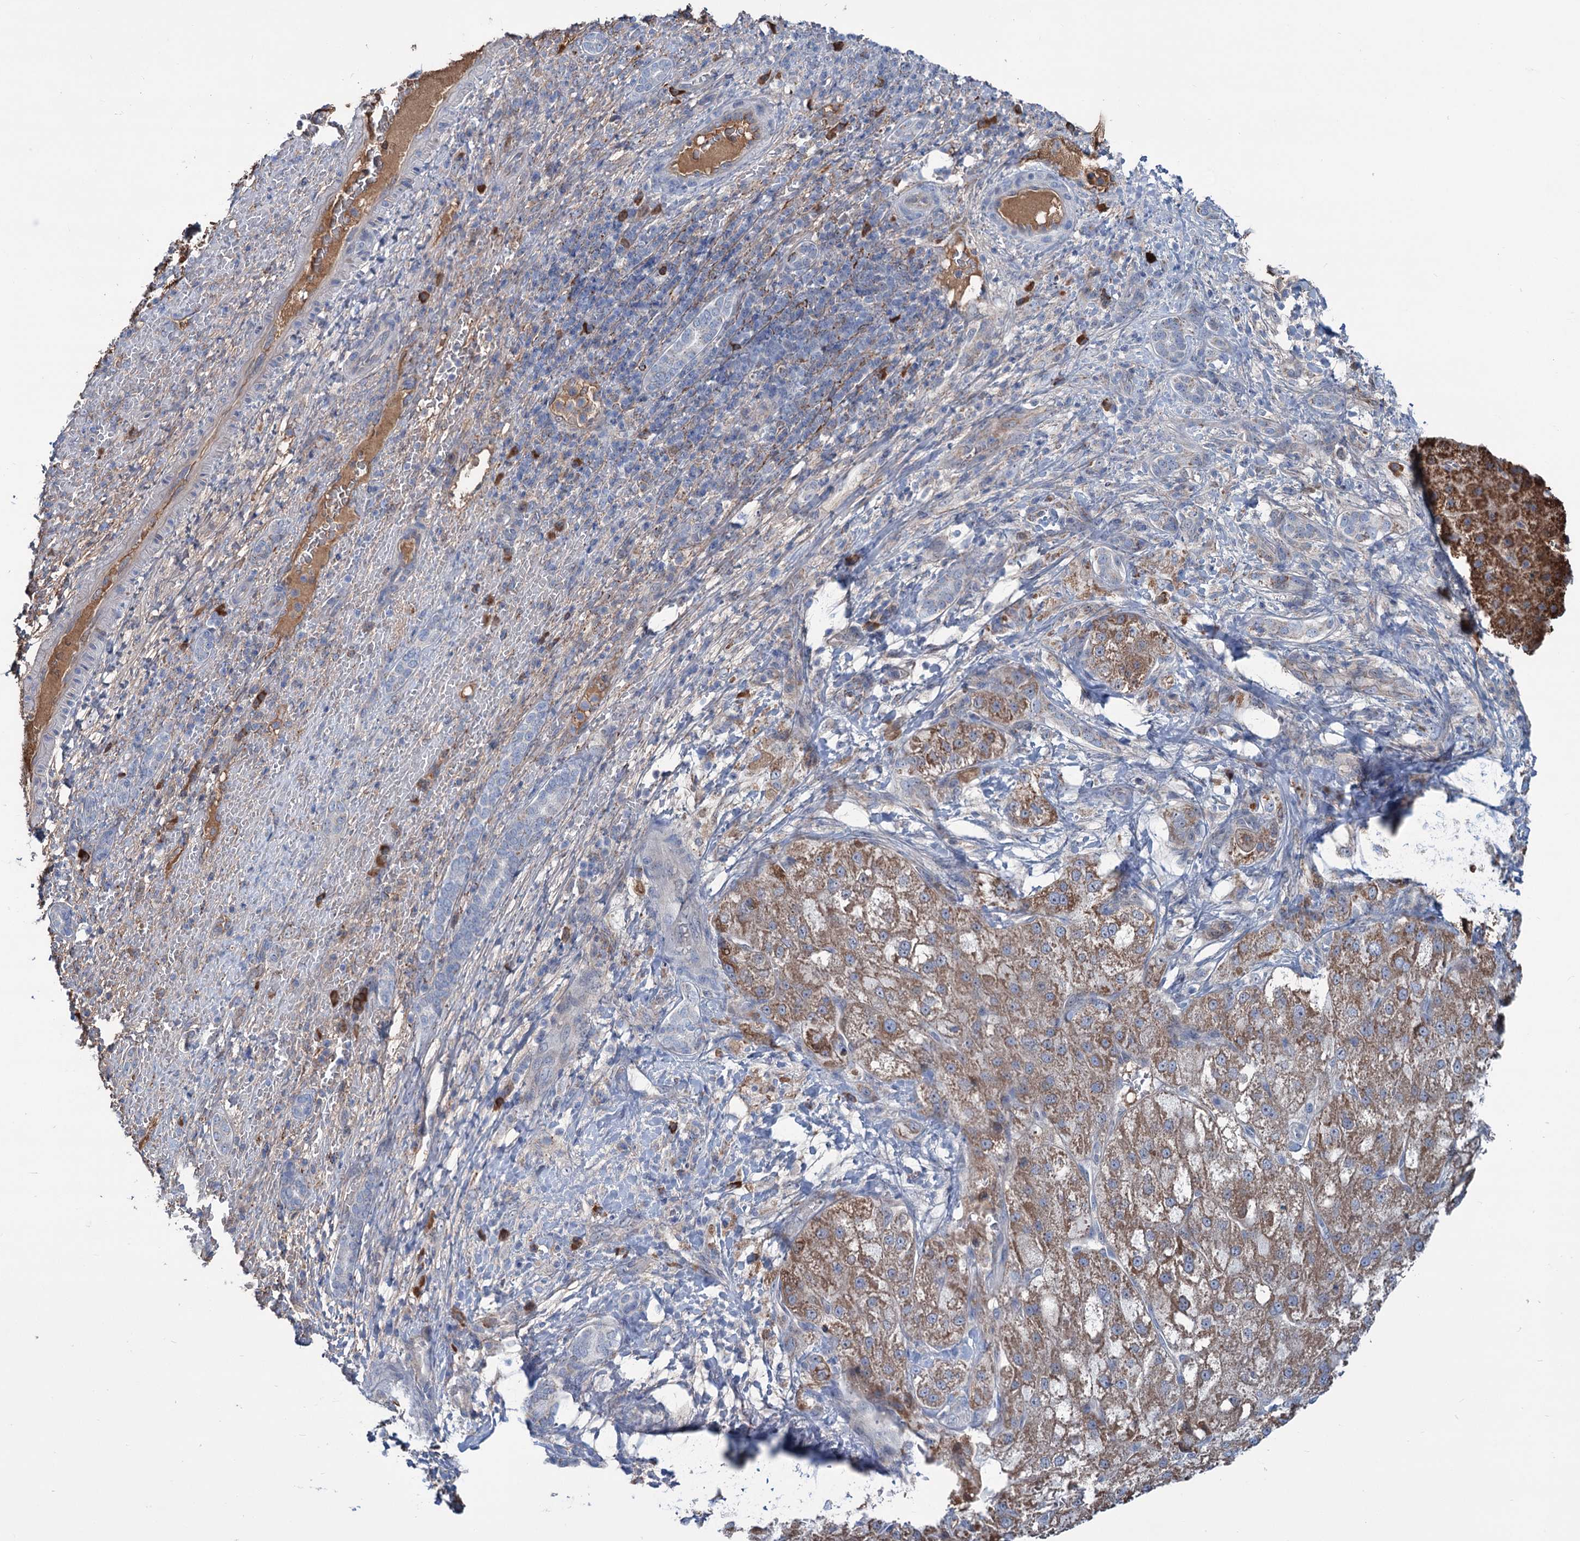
{"staining": {"intensity": "moderate", "quantity": ">75%", "location": "cytoplasmic/membranous"}, "tissue": "liver cancer", "cell_type": "Tumor cells", "image_type": "cancer", "snomed": [{"axis": "morphology", "description": "Normal tissue, NOS"}, {"axis": "morphology", "description": "Carcinoma, Hepatocellular, NOS"}, {"axis": "topography", "description": "Liver"}], "caption": "DAB immunohistochemical staining of human liver cancer (hepatocellular carcinoma) shows moderate cytoplasmic/membranous protein staining in approximately >75% of tumor cells. The staining was performed using DAB (3,3'-diaminobenzidine), with brown indicating positive protein expression. Nuclei are stained blue with hematoxylin.", "gene": "LPIN1", "patient": {"sex": "male", "age": 57}}